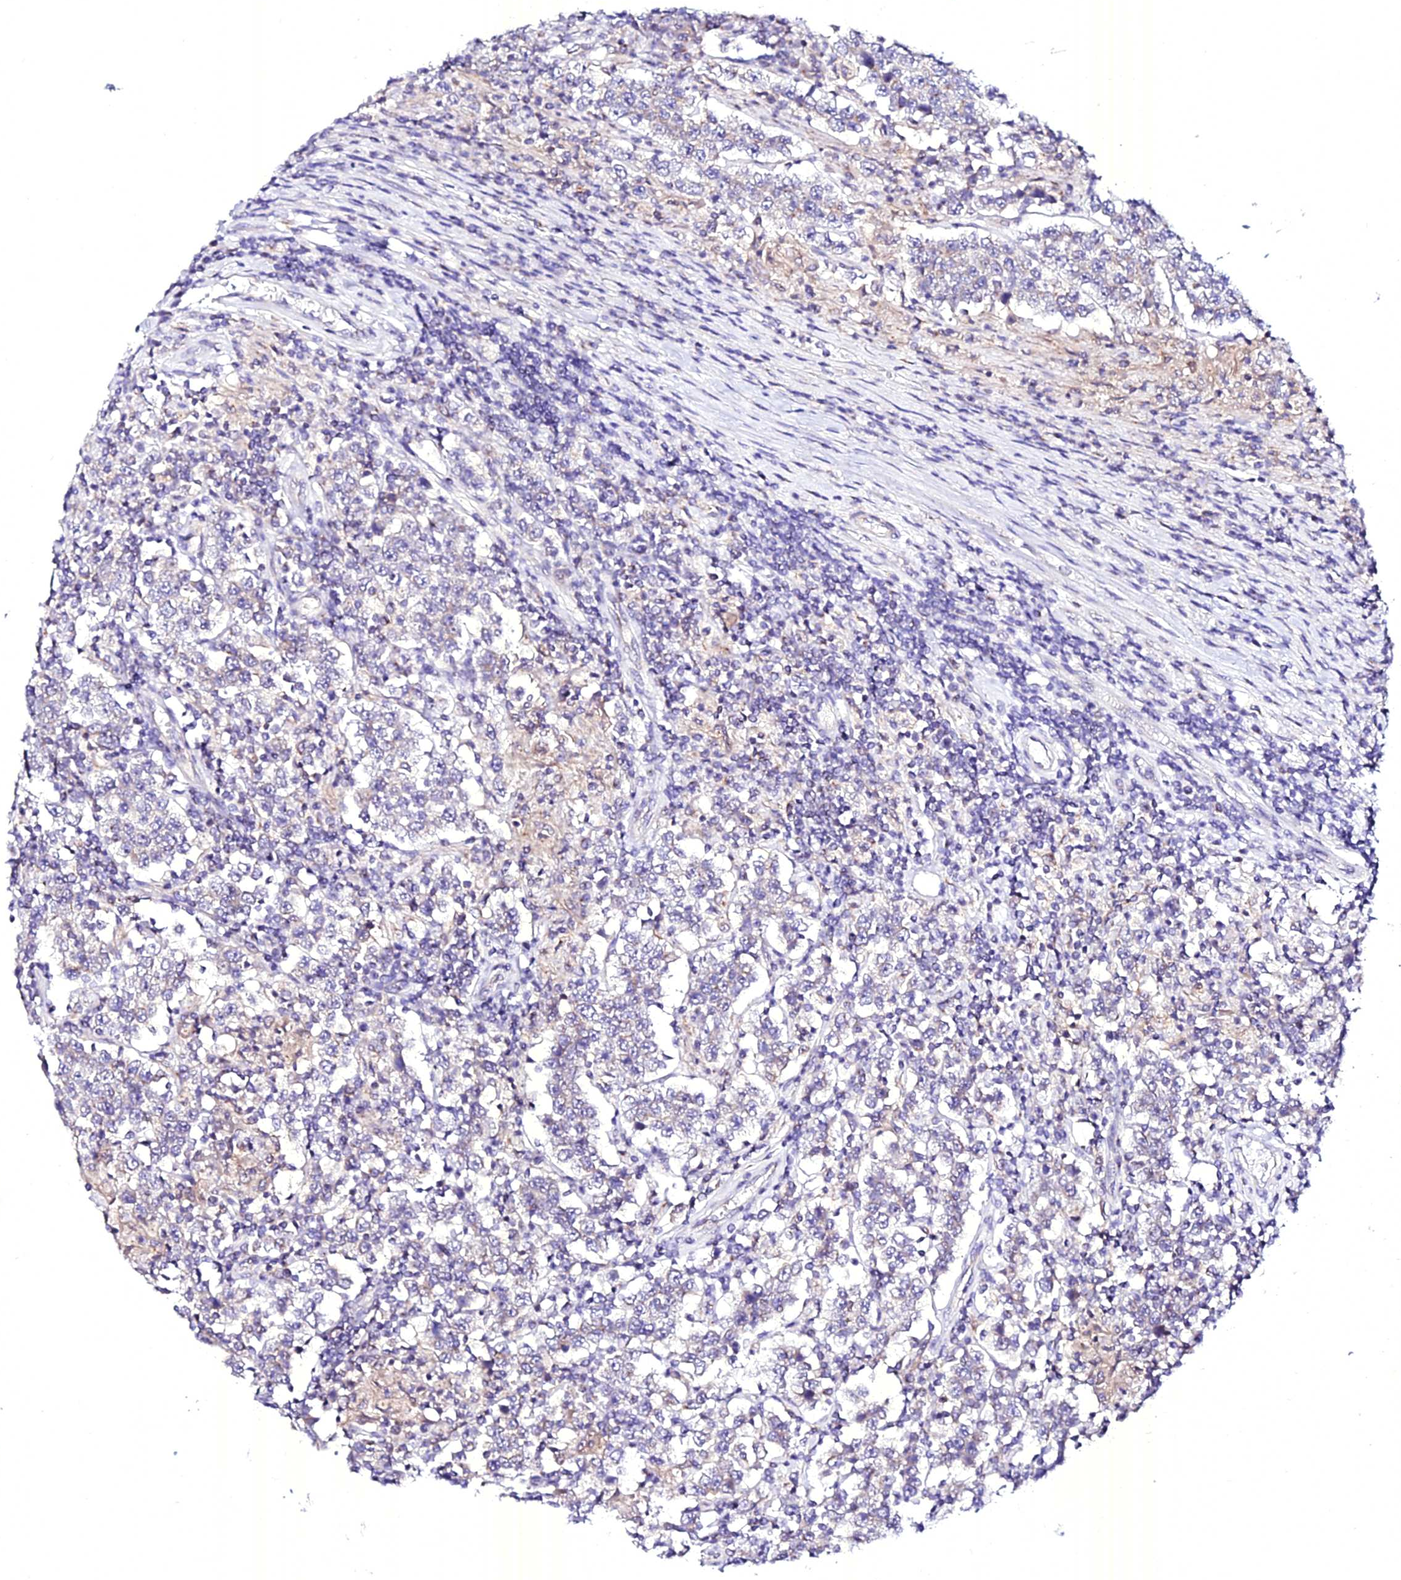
{"staining": {"intensity": "negative", "quantity": "none", "location": "none"}, "tissue": "testis cancer", "cell_type": "Tumor cells", "image_type": "cancer", "snomed": [{"axis": "morphology", "description": "Normal tissue, NOS"}, {"axis": "morphology", "description": "Urothelial carcinoma, High grade"}, {"axis": "morphology", "description": "Seminoma, NOS"}, {"axis": "morphology", "description": "Carcinoma, Embryonal, NOS"}, {"axis": "topography", "description": "Urinary bladder"}, {"axis": "topography", "description": "Testis"}], "caption": "Immunohistochemical staining of urothelial carcinoma (high-grade) (testis) shows no significant staining in tumor cells.", "gene": "ATG16L2", "patient": {"sex": "male", "age": 41}}